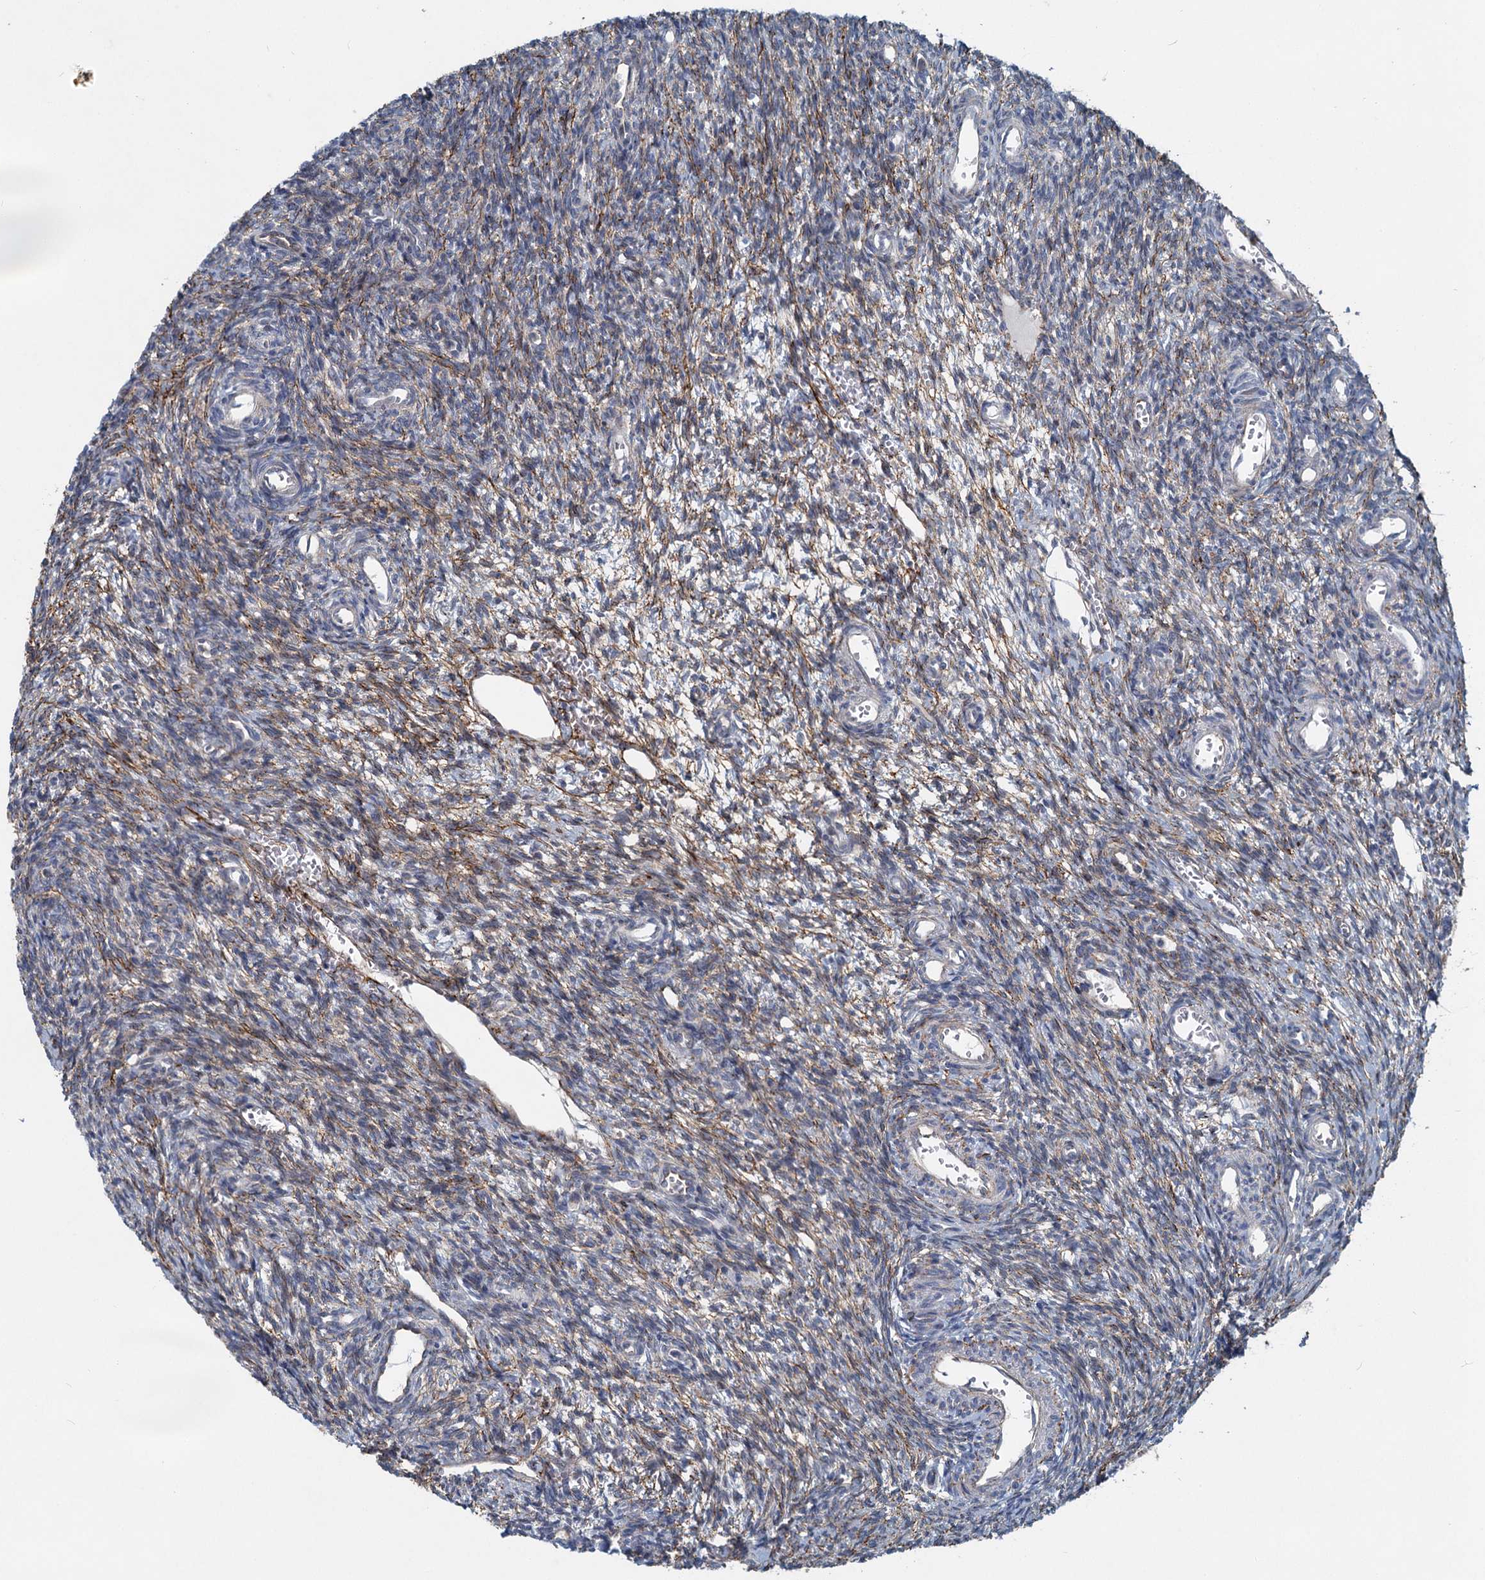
{"staining": {"intensity": "moderate", "quantity": "<25%", "location": "cytoplasmic/membranous"}, "tissue": "ovary", "cell_type": "Ovarian stroma cells", "image_type": "normal", "snomed": [{"axis": "morphology", "description": "Normal tissue, NOS"}, {"axis": "topography", "description": "Ovary"}], "caption": "This is a histology image of IHC staining of unremarkable ovary, which shows moderate positivity in the cytoplasmic/membranous of ovarian stroma cells.", "gene": "ADCY2", "patient": {"sex": "female", "age": 39}}